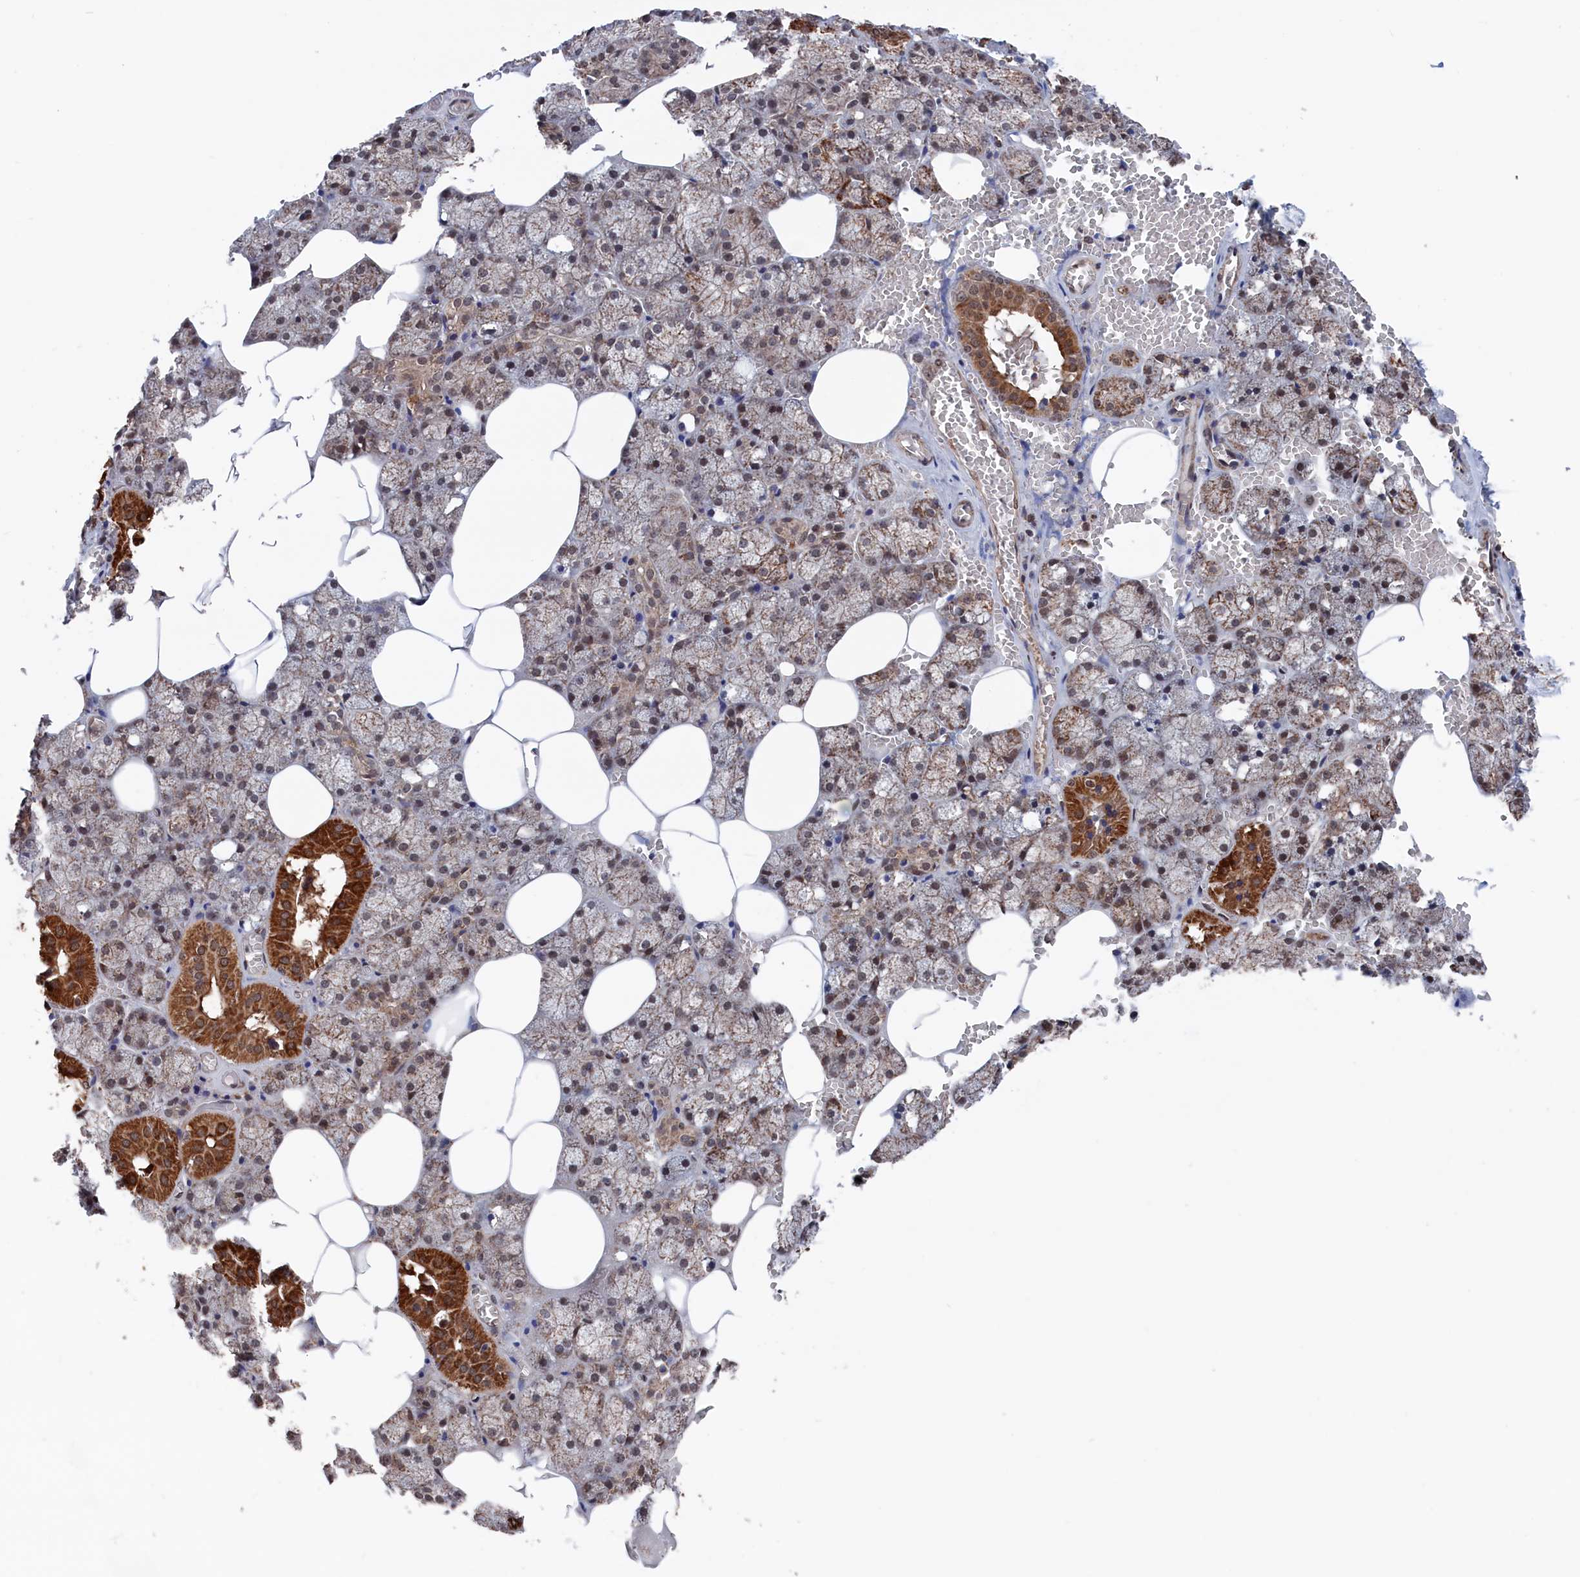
{"staining": {"intensity": "strong", "quantity": "25%-75%", "location": "cytoplasmic/membranous"}, "tissue": "salivary gland", "cell_type": "Glandular cells", "image_type": "normal", "snomed": [{"axis": "morphology", "description": "Normal tissue, NOS"}, {"axis": "topography", "description": "Salivary gland"}], "caption": "Immunohistochemistry histopathology image of normal salivary gland: human salivary gland stained using immunohistochemistry displays high levels of strong protein expression localized specifically in the cytoplasmic/membranous of glandular cells, appearing as a cytoplasmic/membranous brown color.", "gene": "PDE12", "patient": {"sex": "male", "age": 62}}